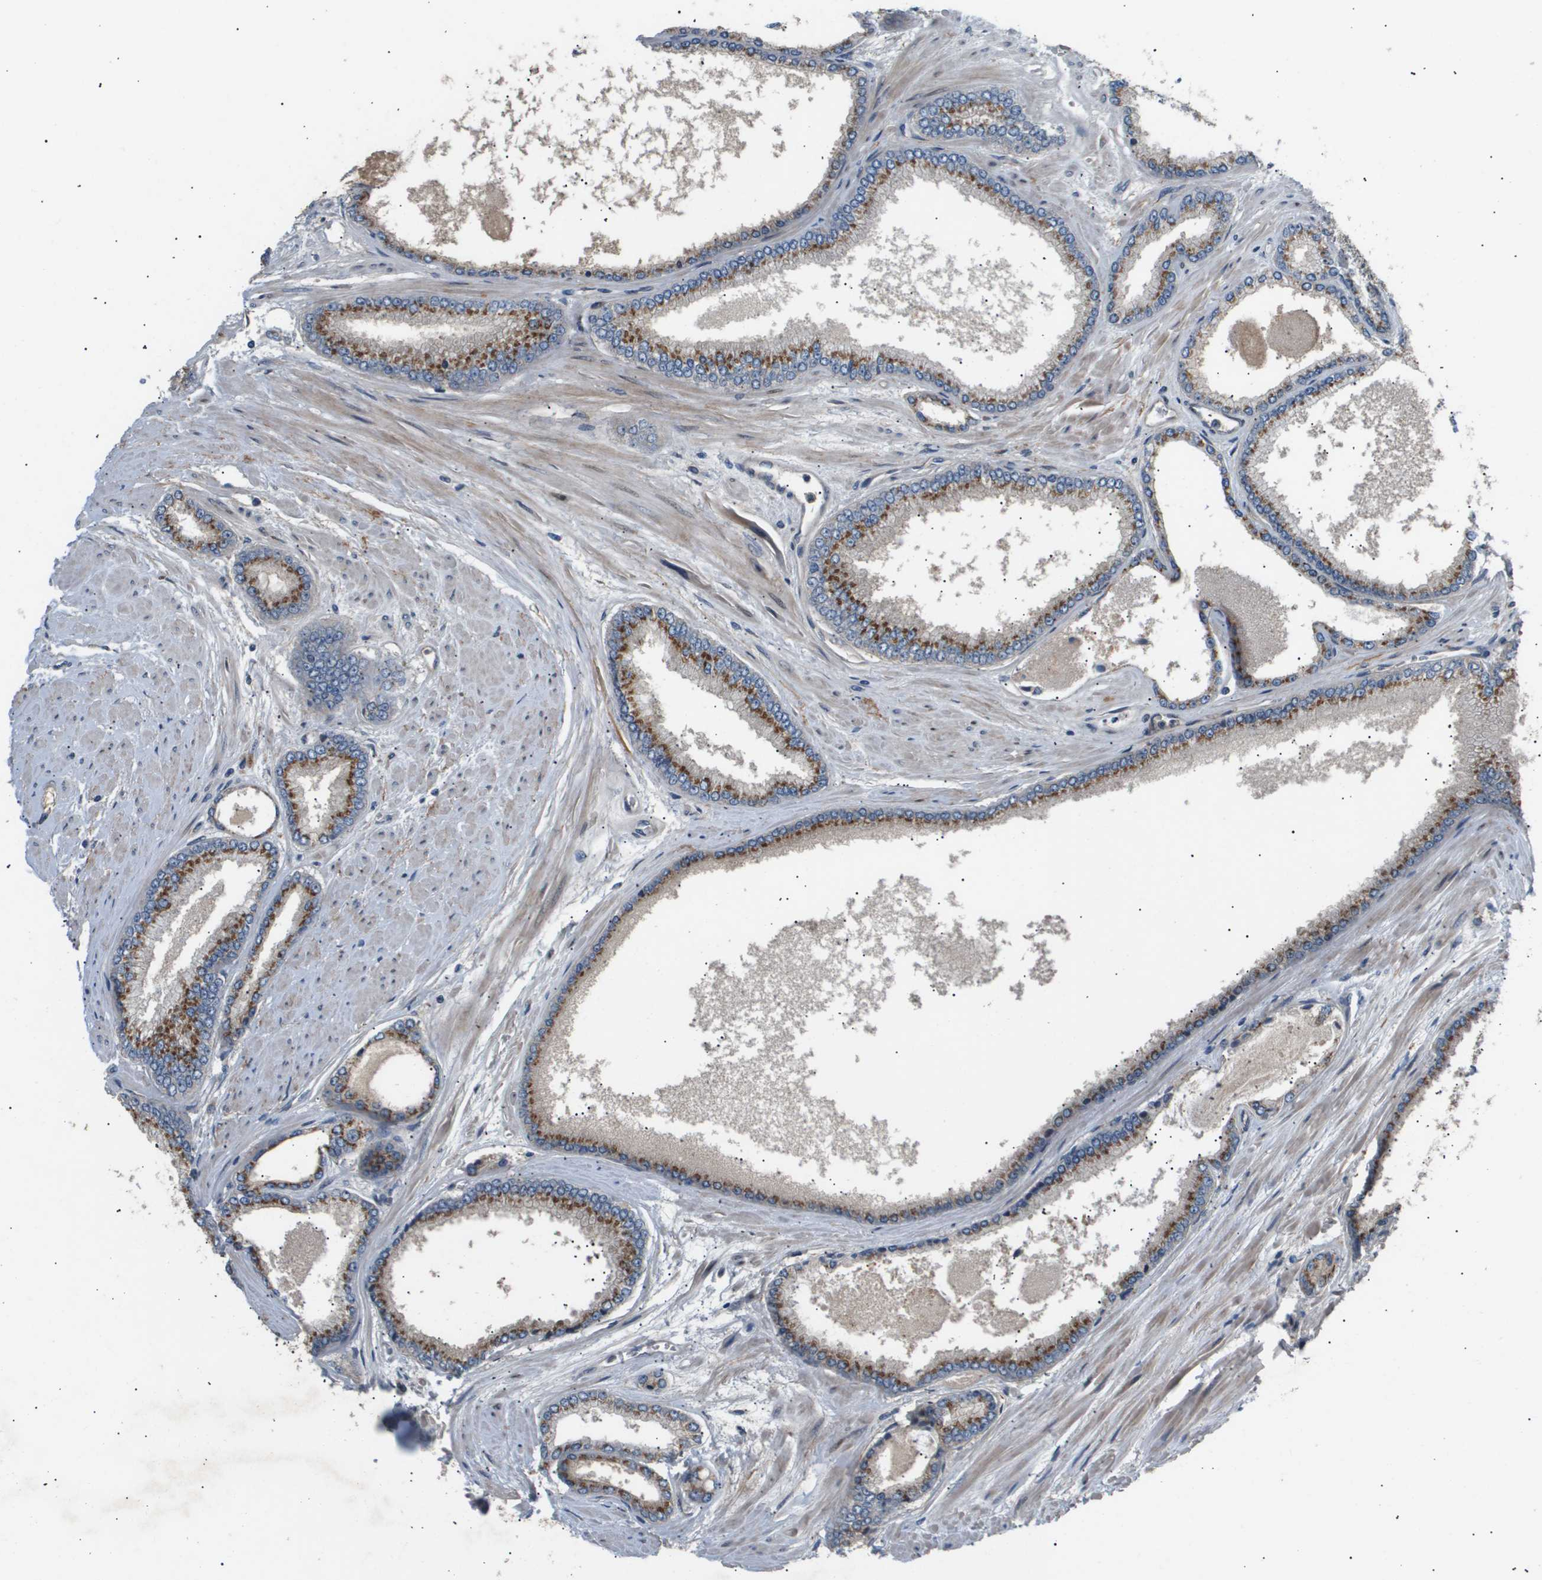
{"staining": {"intensity": "moderate", "quantity": "25%-75%", "location": "cytoplasmic/membranous"}, "tissue": "prostate cancer", "cell_type": "Tumor cells", "image_type": "cancer", "snomed": [{"axis": "morphology", "description": "Adenocarcinoma, High grade"}, {"axis": "topography", "description": "Prostate"}], "caption": "Moderate cytoplasmic/membranous protein positivity is appreciated in about 25%-75% of tumor cells in prostate cancer (adenocarcinoma (high-grade)). The staining was performed using DAB (3,3'-diaminobenzidine), with brown indicating positive protein expression. Nuclei are stained blue with hematoxylin.", "gene": "LYSMD3", "patient": {"sex": "male", "age": 61}}